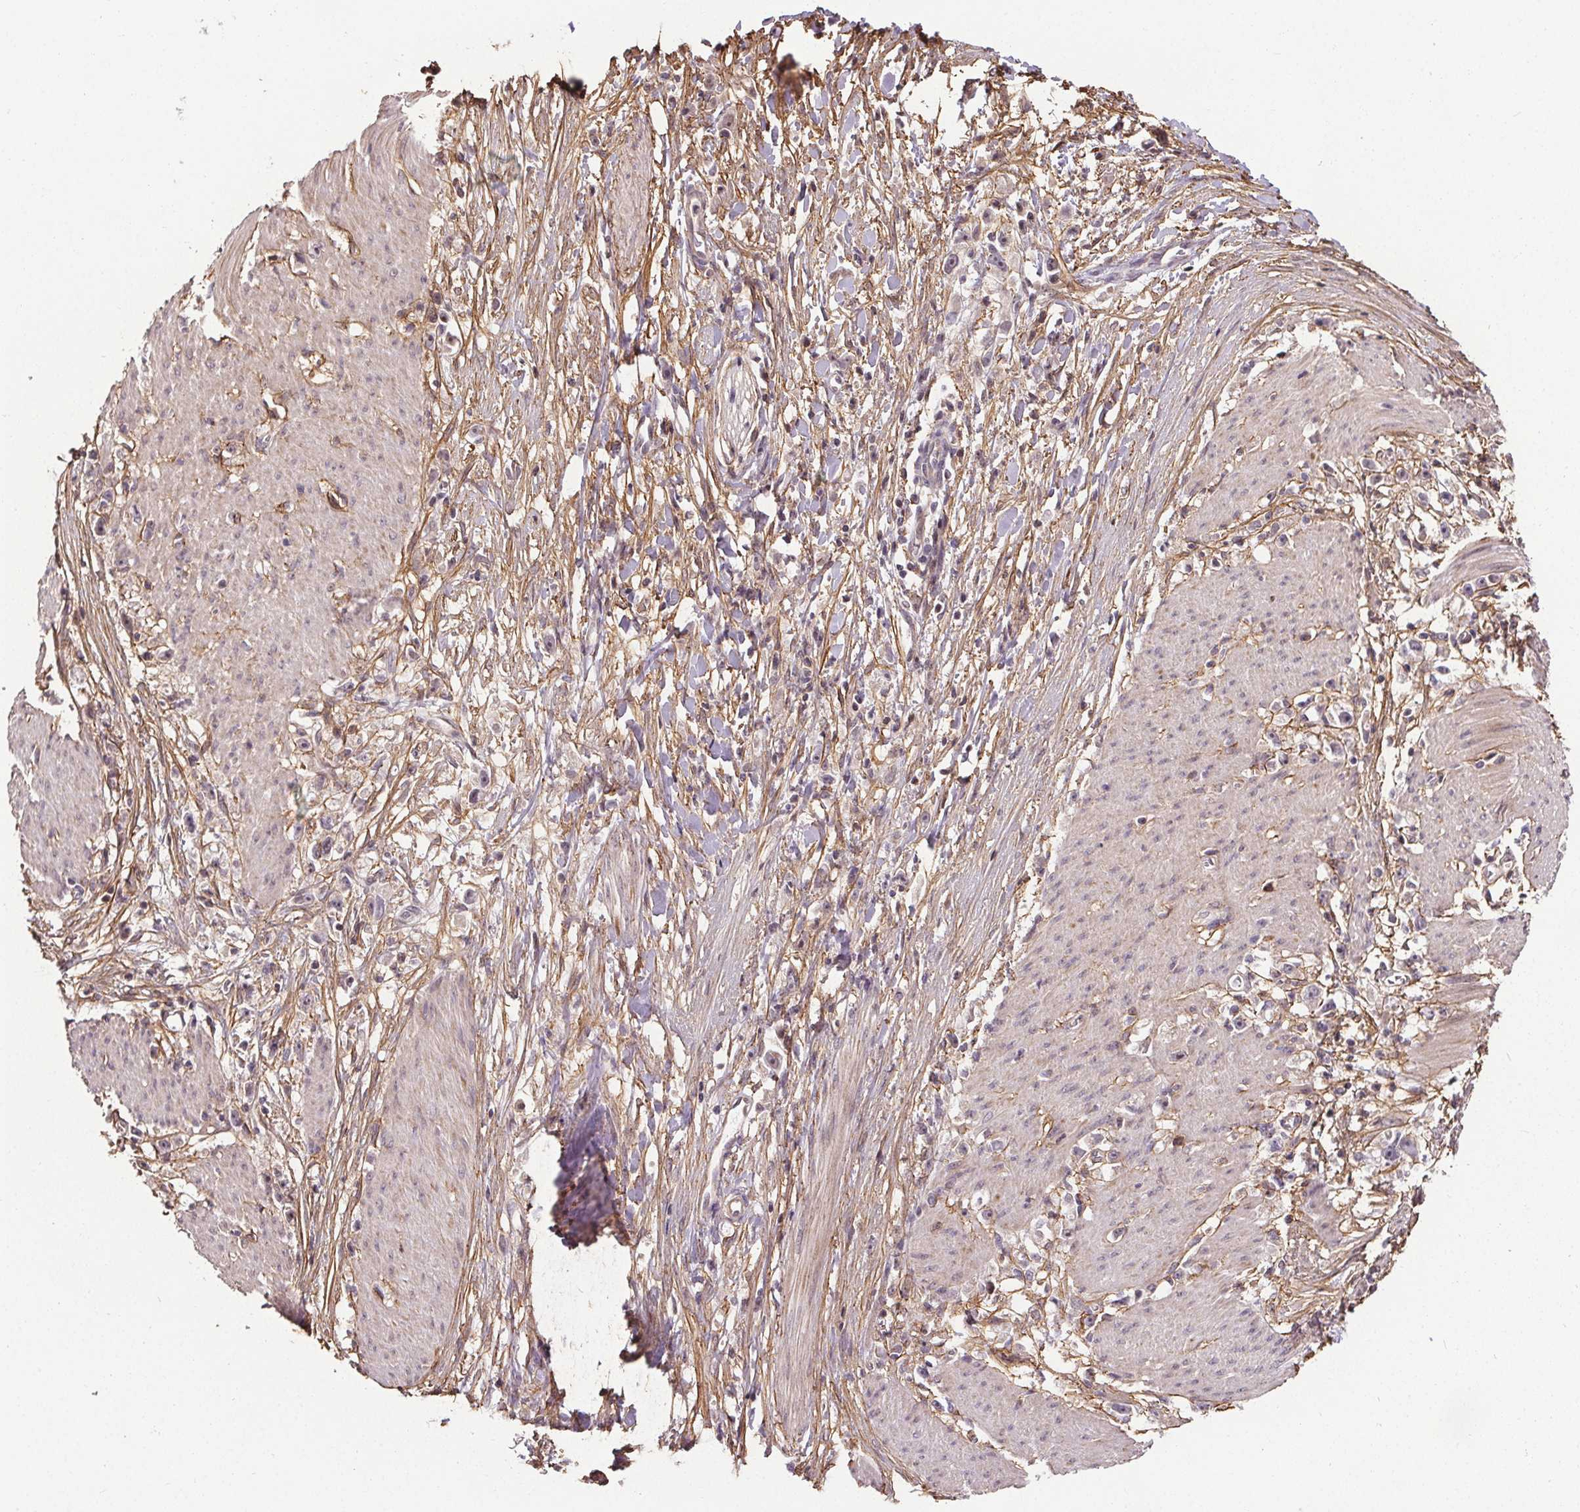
{"staining": {"intensity": "negative", "quantity": "none", "location": "none"}, "tissue": "stomach cancer", "cell_type": "Tumor cells", "image_type": "cancer", "snomed": [{"axis": "morphology", "description": "Adenocarcinoma, NOS"}, {"axis": "topography", "description": "Stomach"}], "caption": "This is a histopathology image of IHC staining of stomach adenocarcinoma, which shows no expression in tumor cells.", "gene": "KIAA0232", "patient": {"sex": "female", "age": 59}}